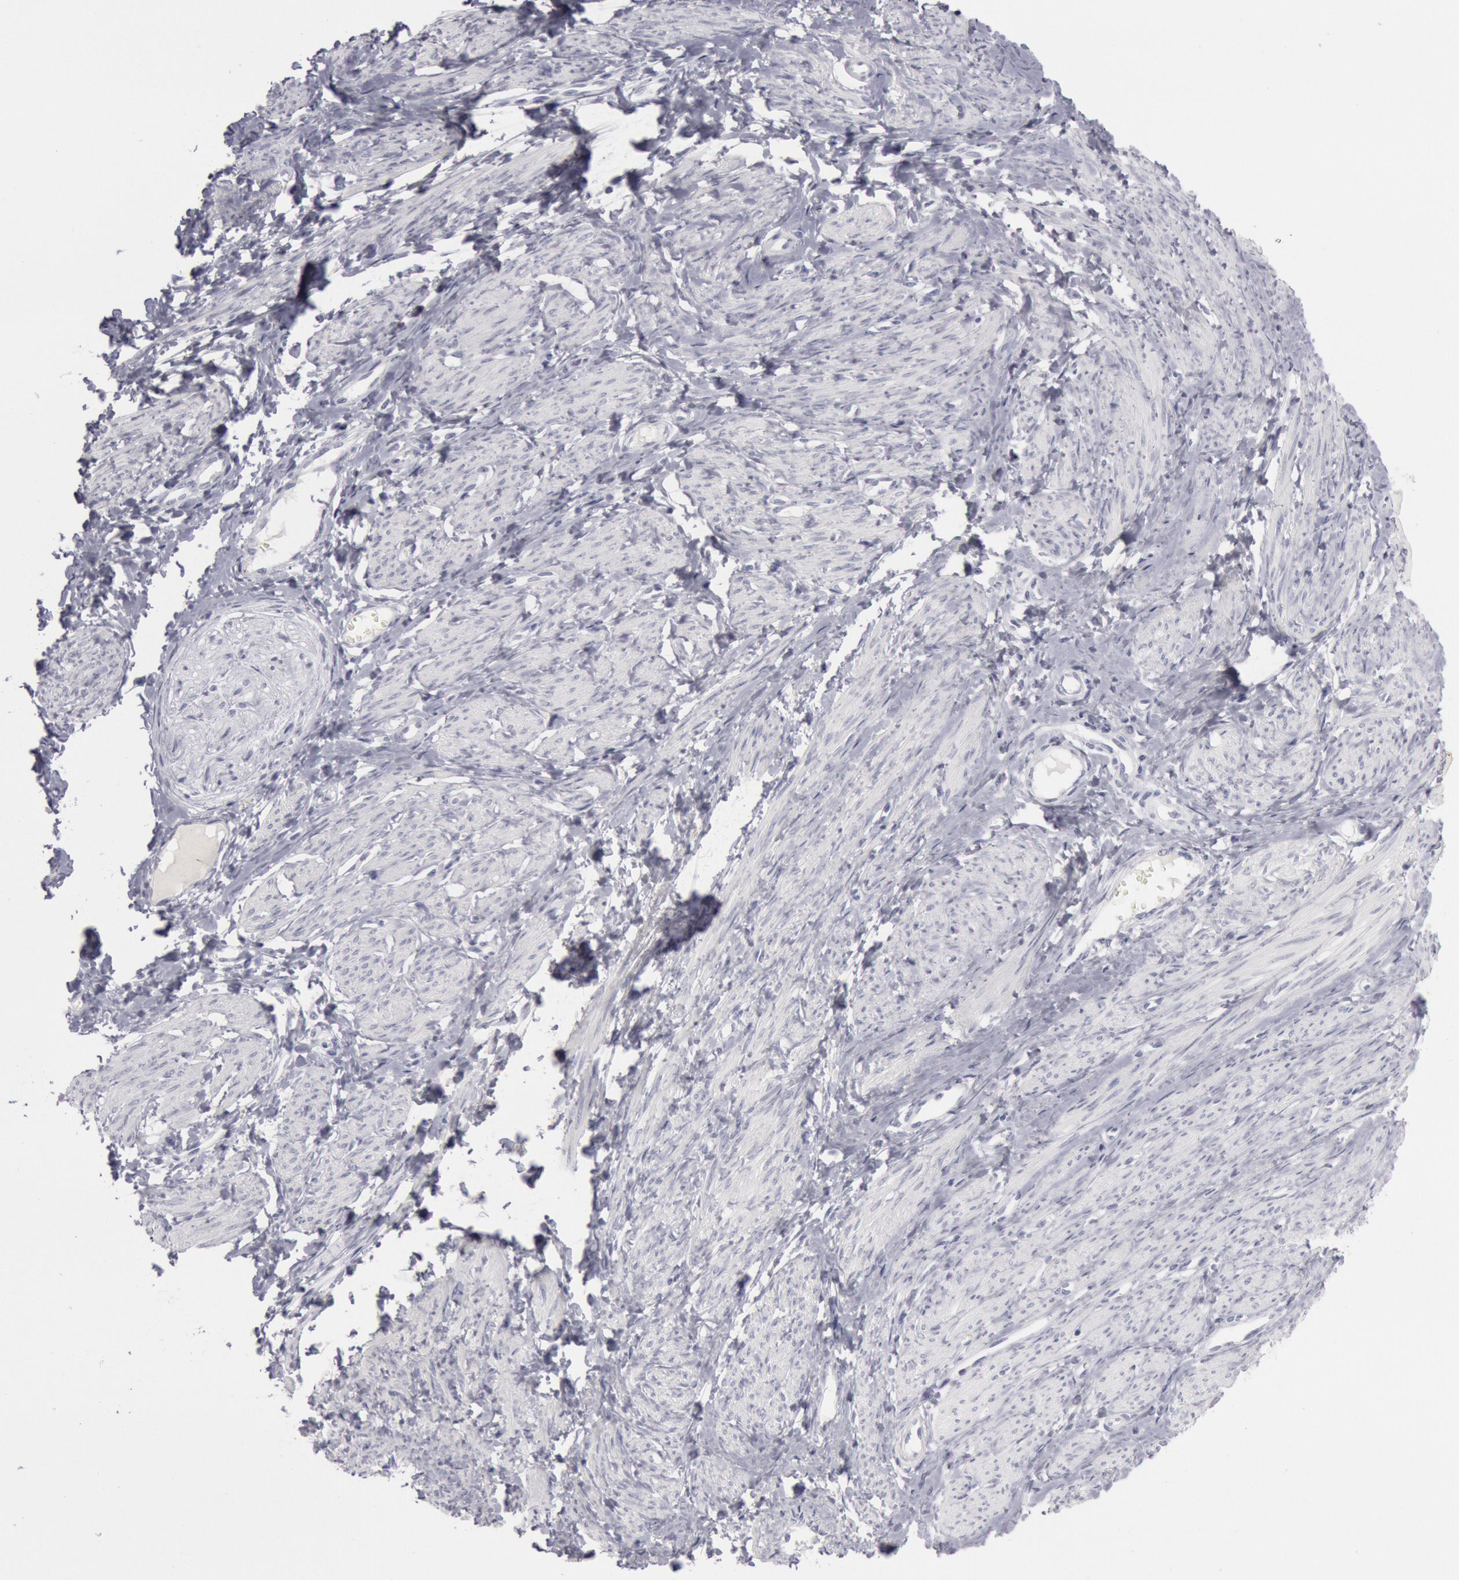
{"staining": {"intensity": "negative", "quantity": "none", "location": "none"}, "tissue": "smooth muscle", "cell_type": "Smooth muscle cells", "image_type": "normal", "snomed": [{"axis": "morphology", "description": "Normal tissue, NOS"}, {"axis": "topography", "description": "Smooth muscle"}, {"axis": "topography", "description": "Uterus"}], "caption": "Smooth muscle cells are negative for protein expression in benign human smooth muscle. Brightfield microscopy of immunohistochemistry (IHC) stained with DAB (3,3'-diaminobenzidine) (brown) and hematoxylin (blue), captured at high magnification.", "gene": "KRT16", "patient": {"sex": "female", "age": 39}}